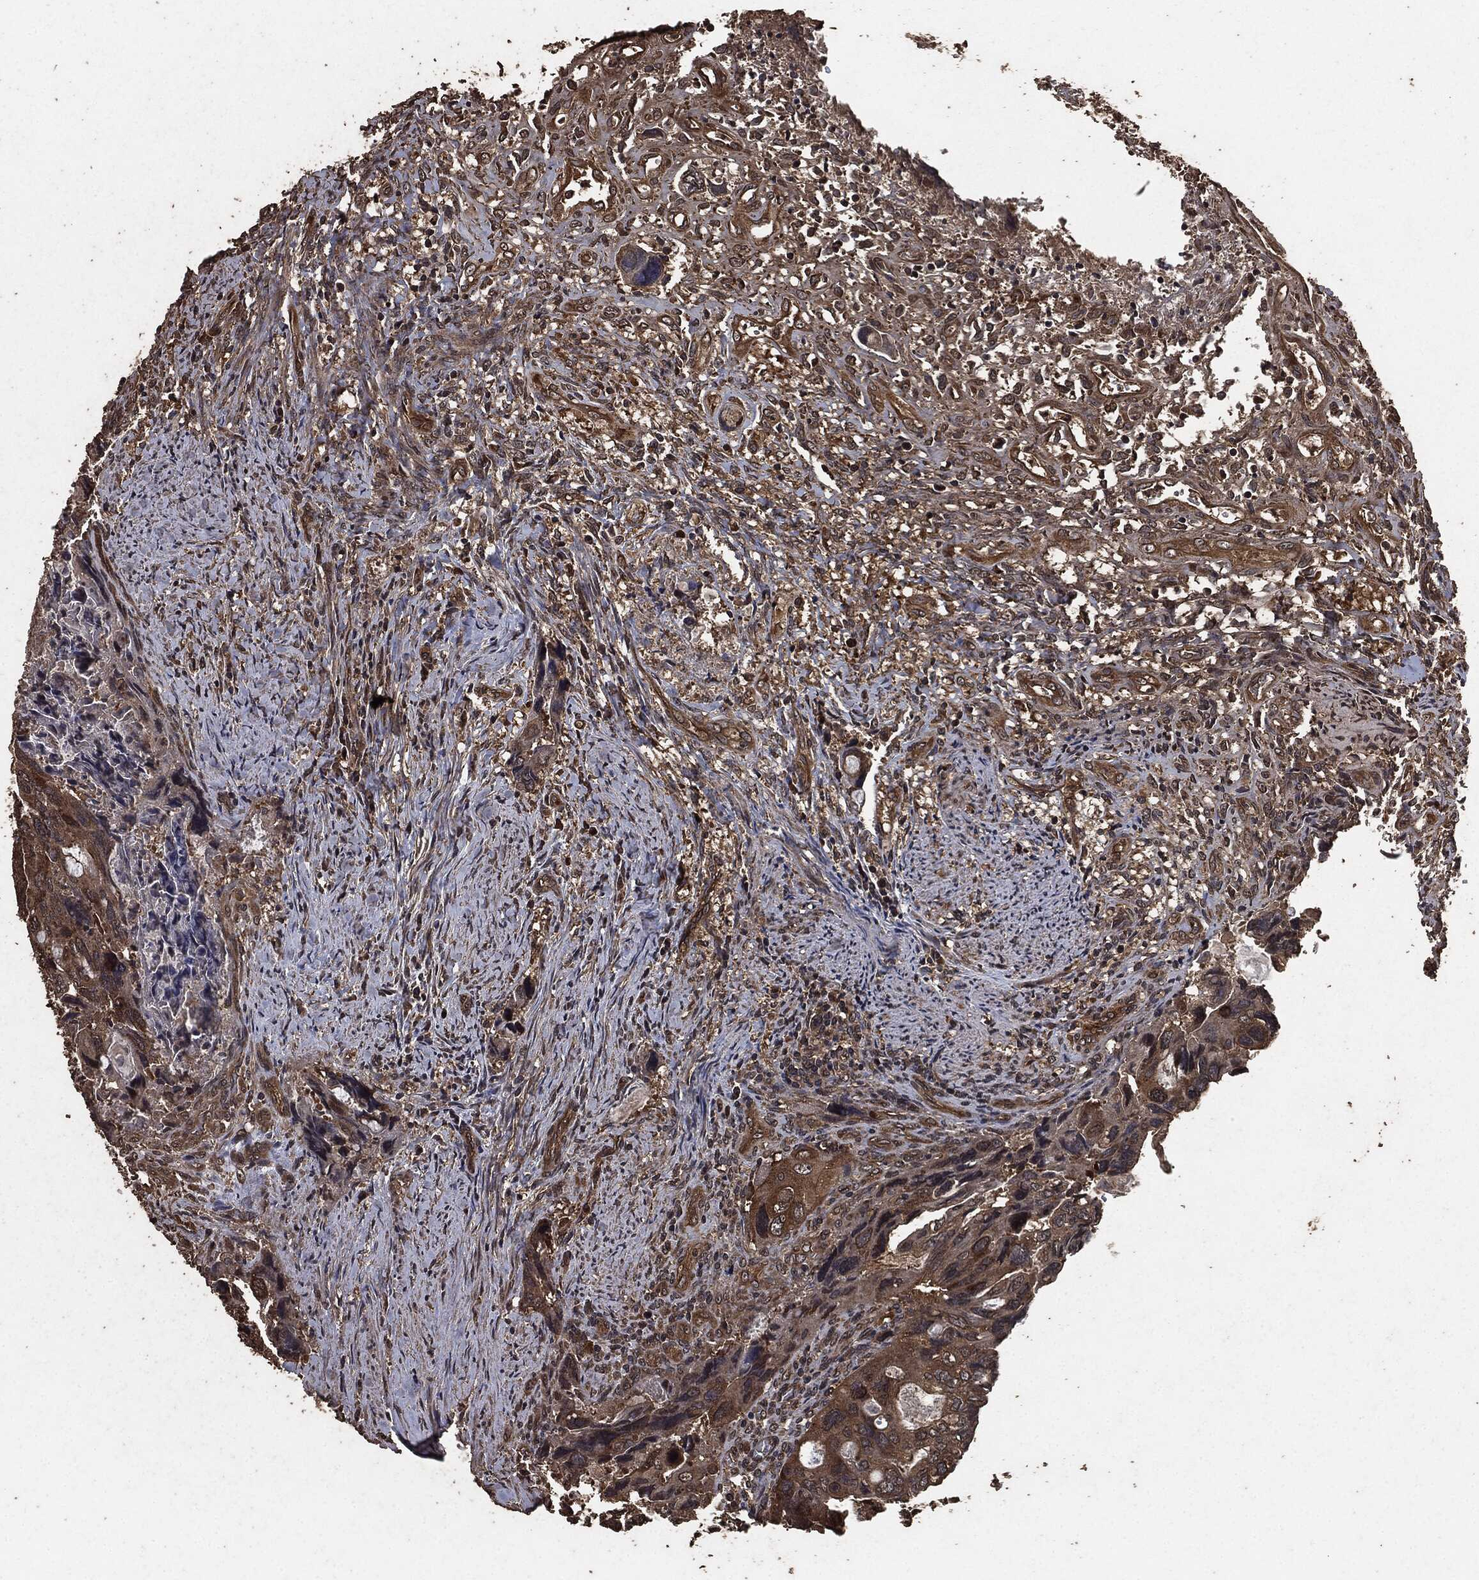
{"staining": {"intensity": "moderate", "quantity": "25%-75%", "location": "cytoplasmic/membranous"}, "tissue": "colorectal cancer", "cell_type": "Tumor cells", "image_type": "cancer", "snomed": [{"axis": "morphology", "description": "Adenocarcinoma, NOS"}, {"axis": "topography", "description": "Rectum"}], "caption": "Moderate cytoplasmic/membranous expression for a protein is identified in approximately 25%-75% of tumor cells of adenocarcinoma (colorectal) using immunohistochemistry (IHC).", "gene": "AKT1S1", "patient": {"sex": "male", "age": 62}}